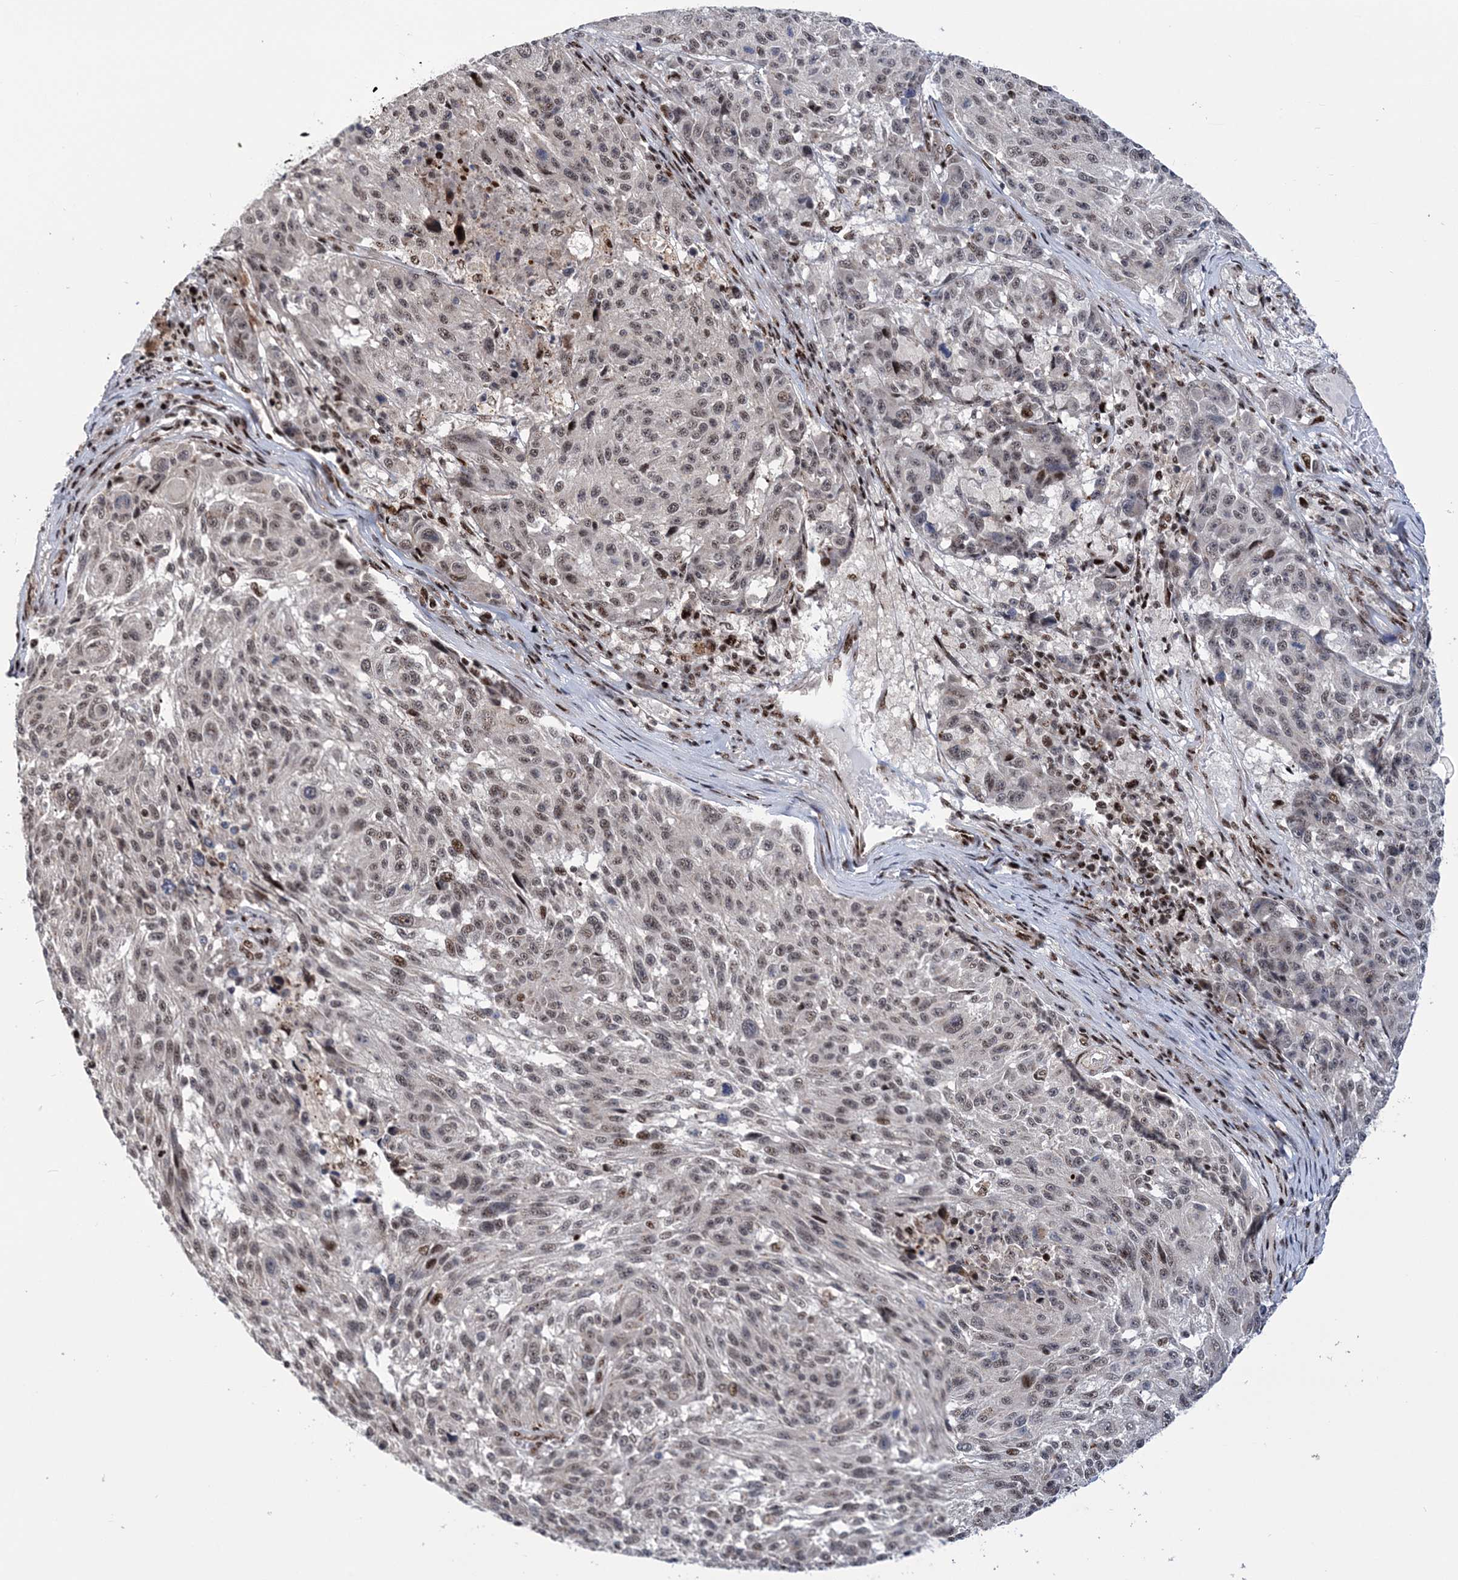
{"staining": {"intensity": "moderate", "quantity": "<25%", "location": "nuclear"}, "tissue": "melanoma", "cell_type": "Tumor cells", "image_type": "cancer", "snomed": [{"axis": "morphology", "description": "Malignant melanoma, NOS"}, {"axis": "topography", "description": "Skin"}], "caption": "A histopathology image showing moderate nuclear staining in approximately <25% of tumor cells in malignant melanoma, as visualized by brown immunohistochemical staining.", "gene": "TATDN2", "patient": {"sex": "male", "age": 53}}